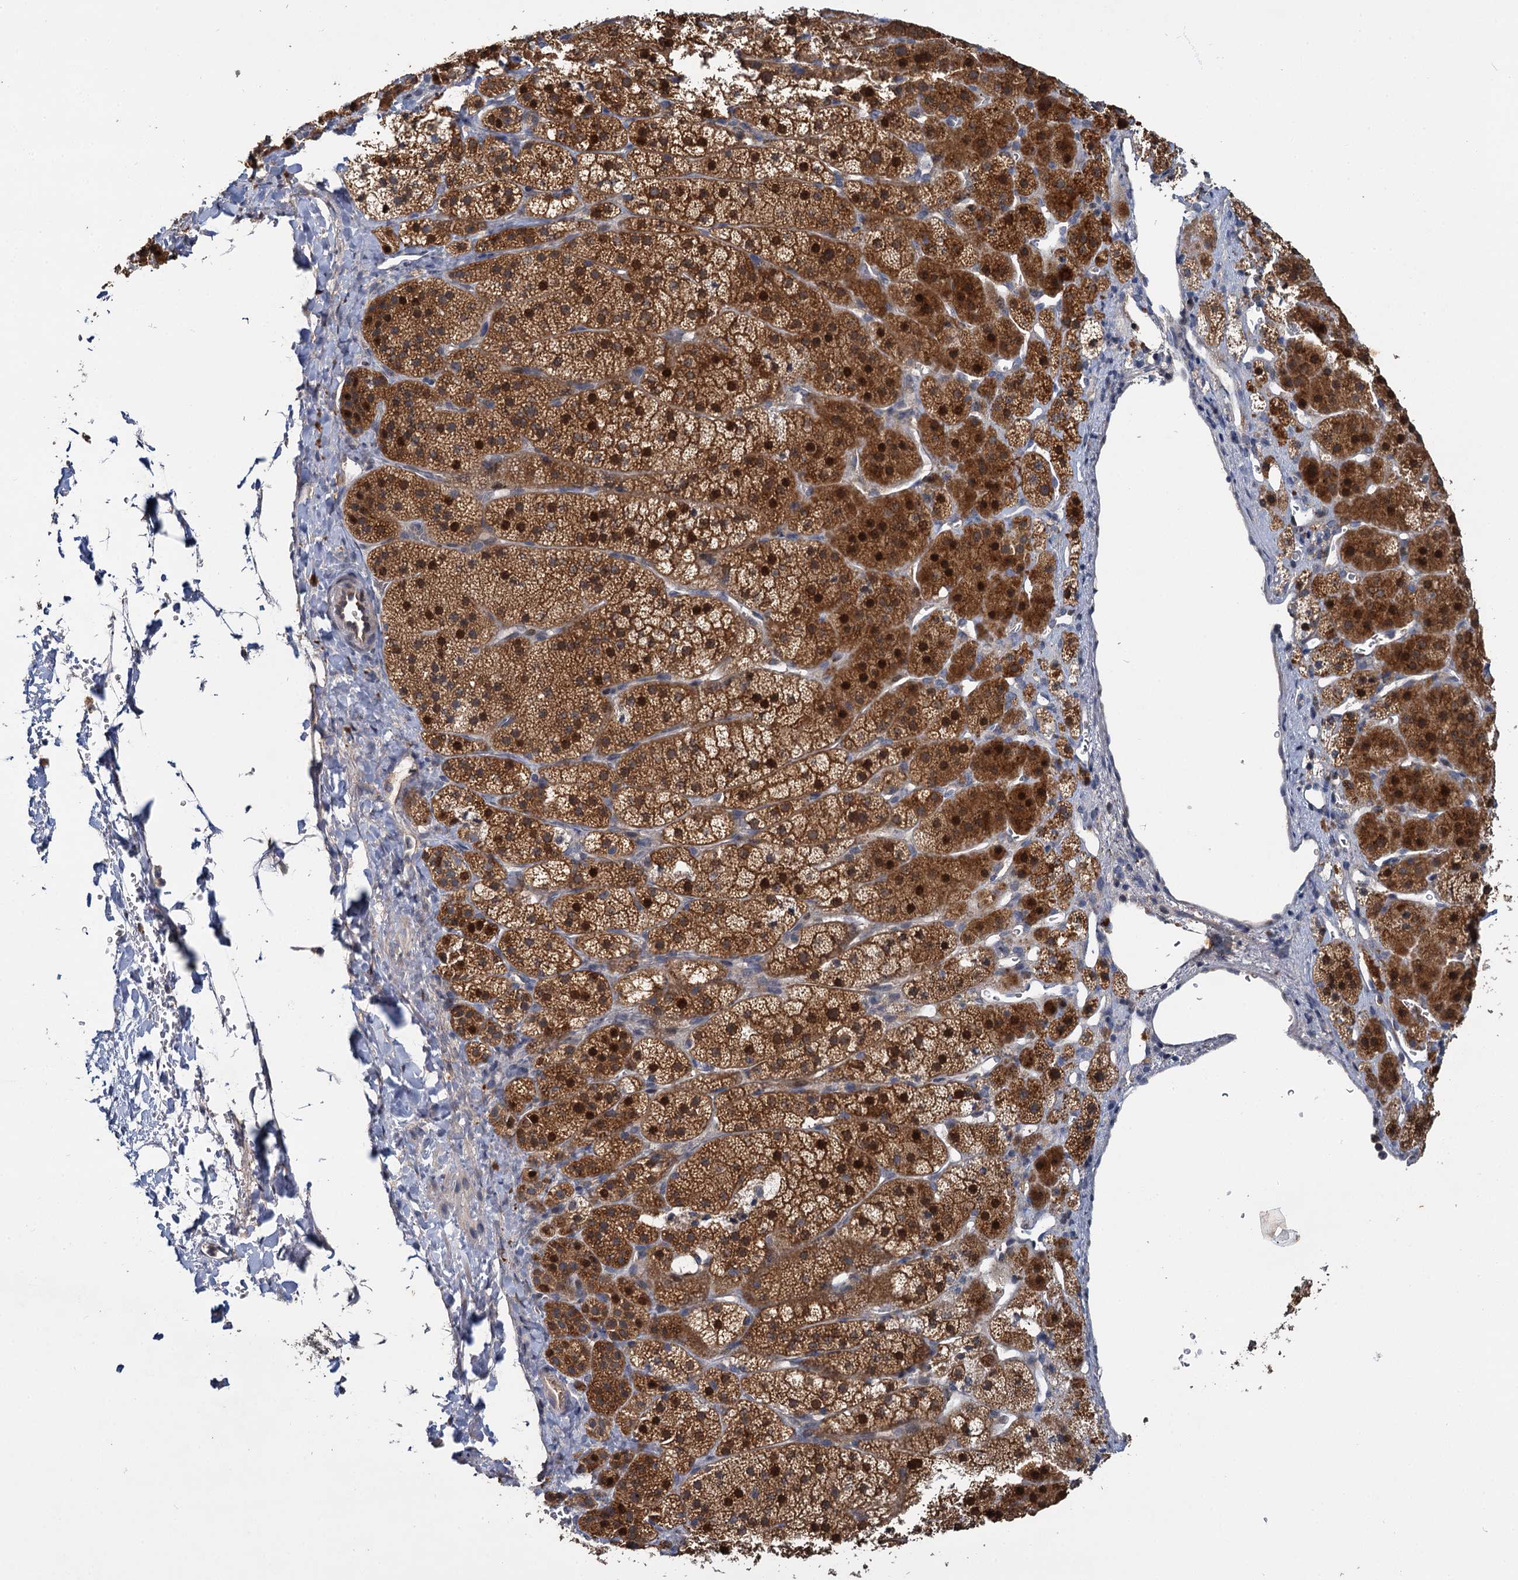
{"staining": {"intensity": "strong", "quantity": ">75%", "location": "cytoplasmic/membranous,nuclear"}, "tissue": "adrenal gland", "cell_type": "Glandular cells", "image_type": "normal", "snomed": [{"axis": "morphology", "description": "Normal tissue, NOS"}, {"axis": "topography", "description": "Adrenal gland"}], "caption": "An image of adrenal gland stained for a protein demonstrates strong cytoplasmic/membranous,nuclear brown staining in glandular cells.", "gene": "TMEM39A", "patient": {"sex": "female", "age": 44}}